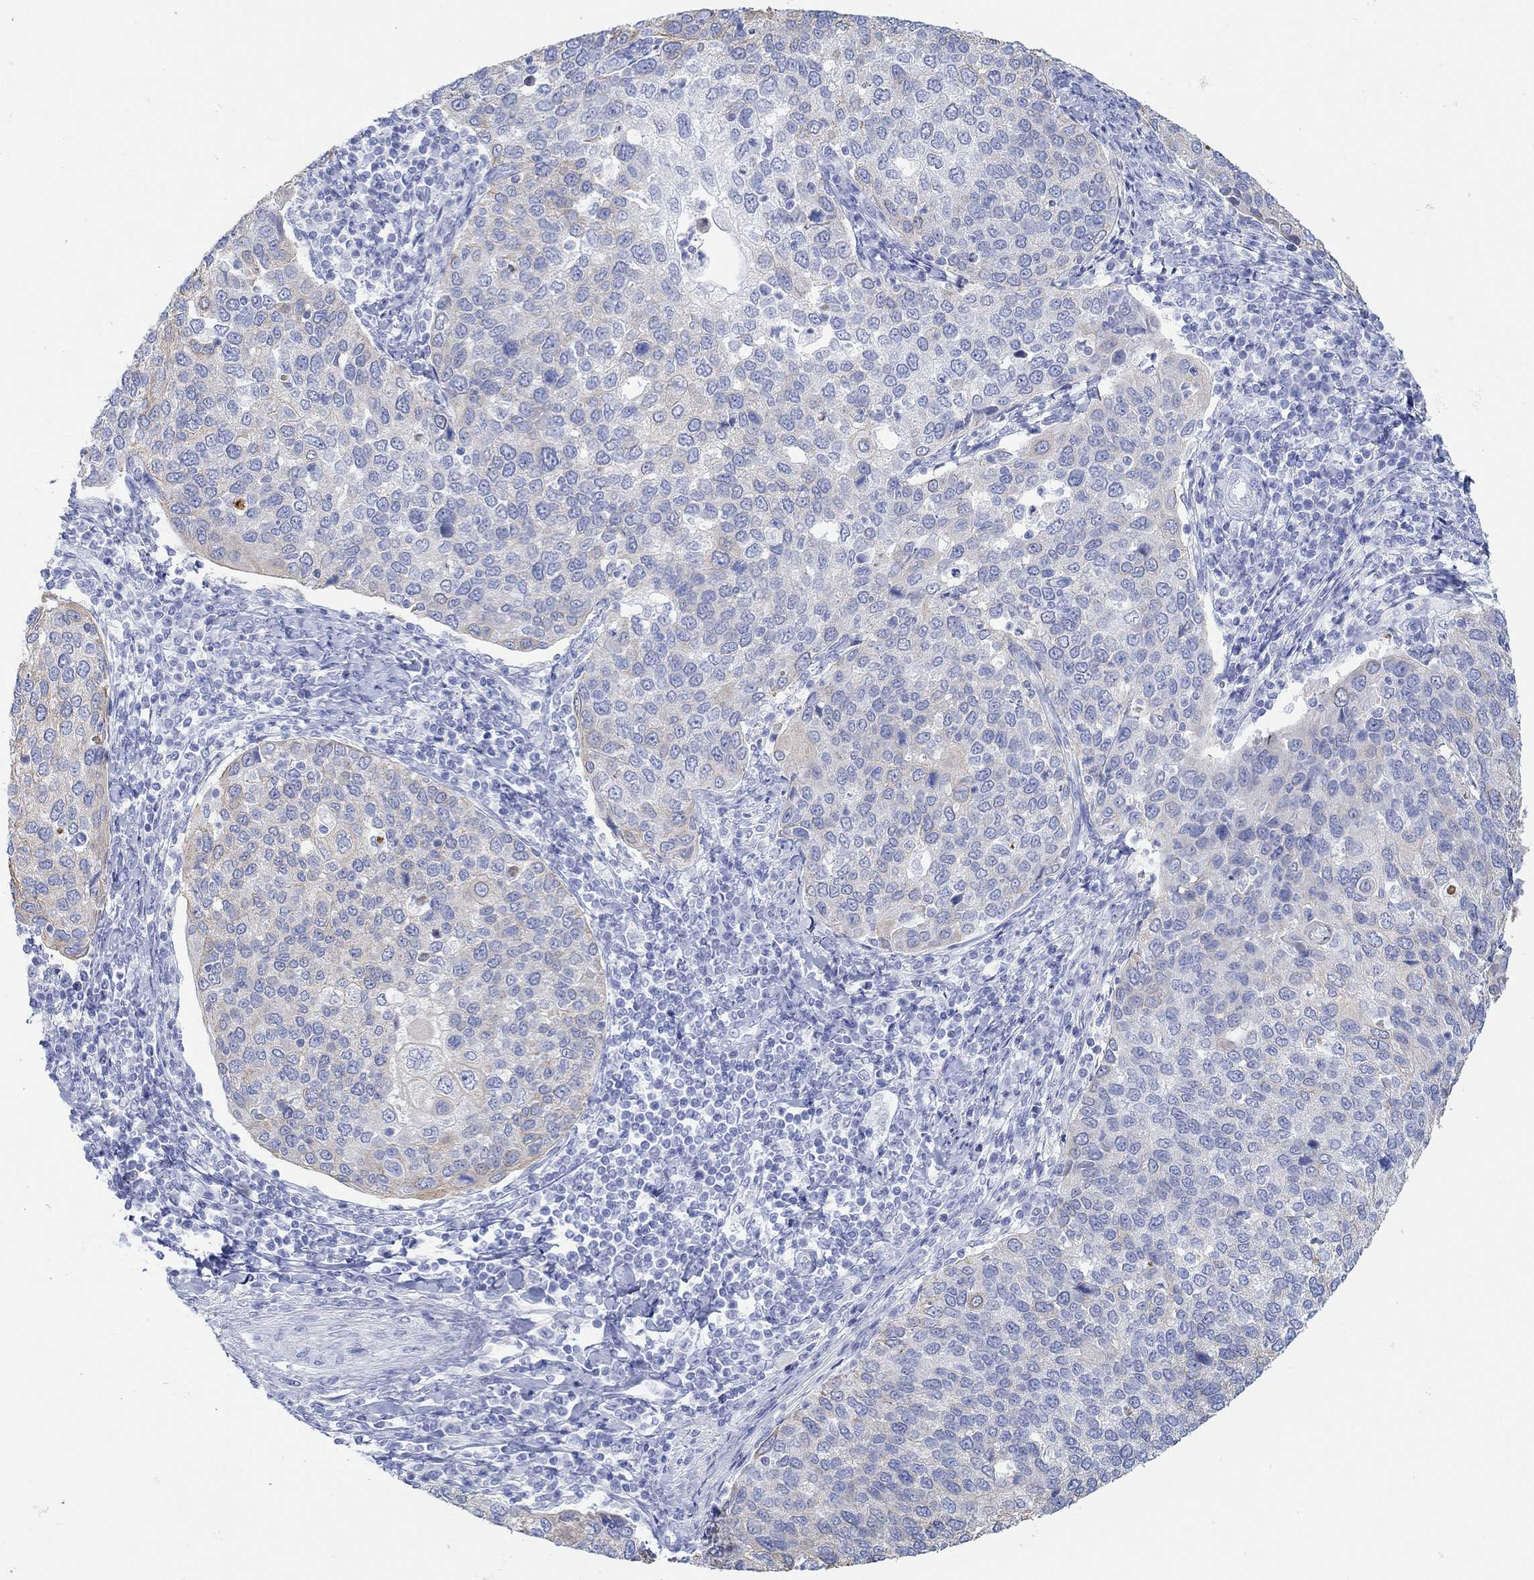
{"staining": {"intensity": "negative", "quantity": "none", "location": "none"}, "tissue": "cervical cancer", "cell_type": "Tumor cells", "image_type": "cancer", "snomed": [{"axis": "morphology", "description": "Squamous cell carcinoma, NOS"}, {"axis": "topography", "description": "Cervix"}], "caption": "IHC micrograph of squamous cell carcinoma (cervical) stained for a protein (brown), which reveals no expression in tumor cells. The staining is performed using DAB (3,3'-diaminobenzidine) brown chromogen with nuclei counter-stained in using hematoxylin.", "gene": "AK8", "patient": {"sex": "female", "age": 54}}